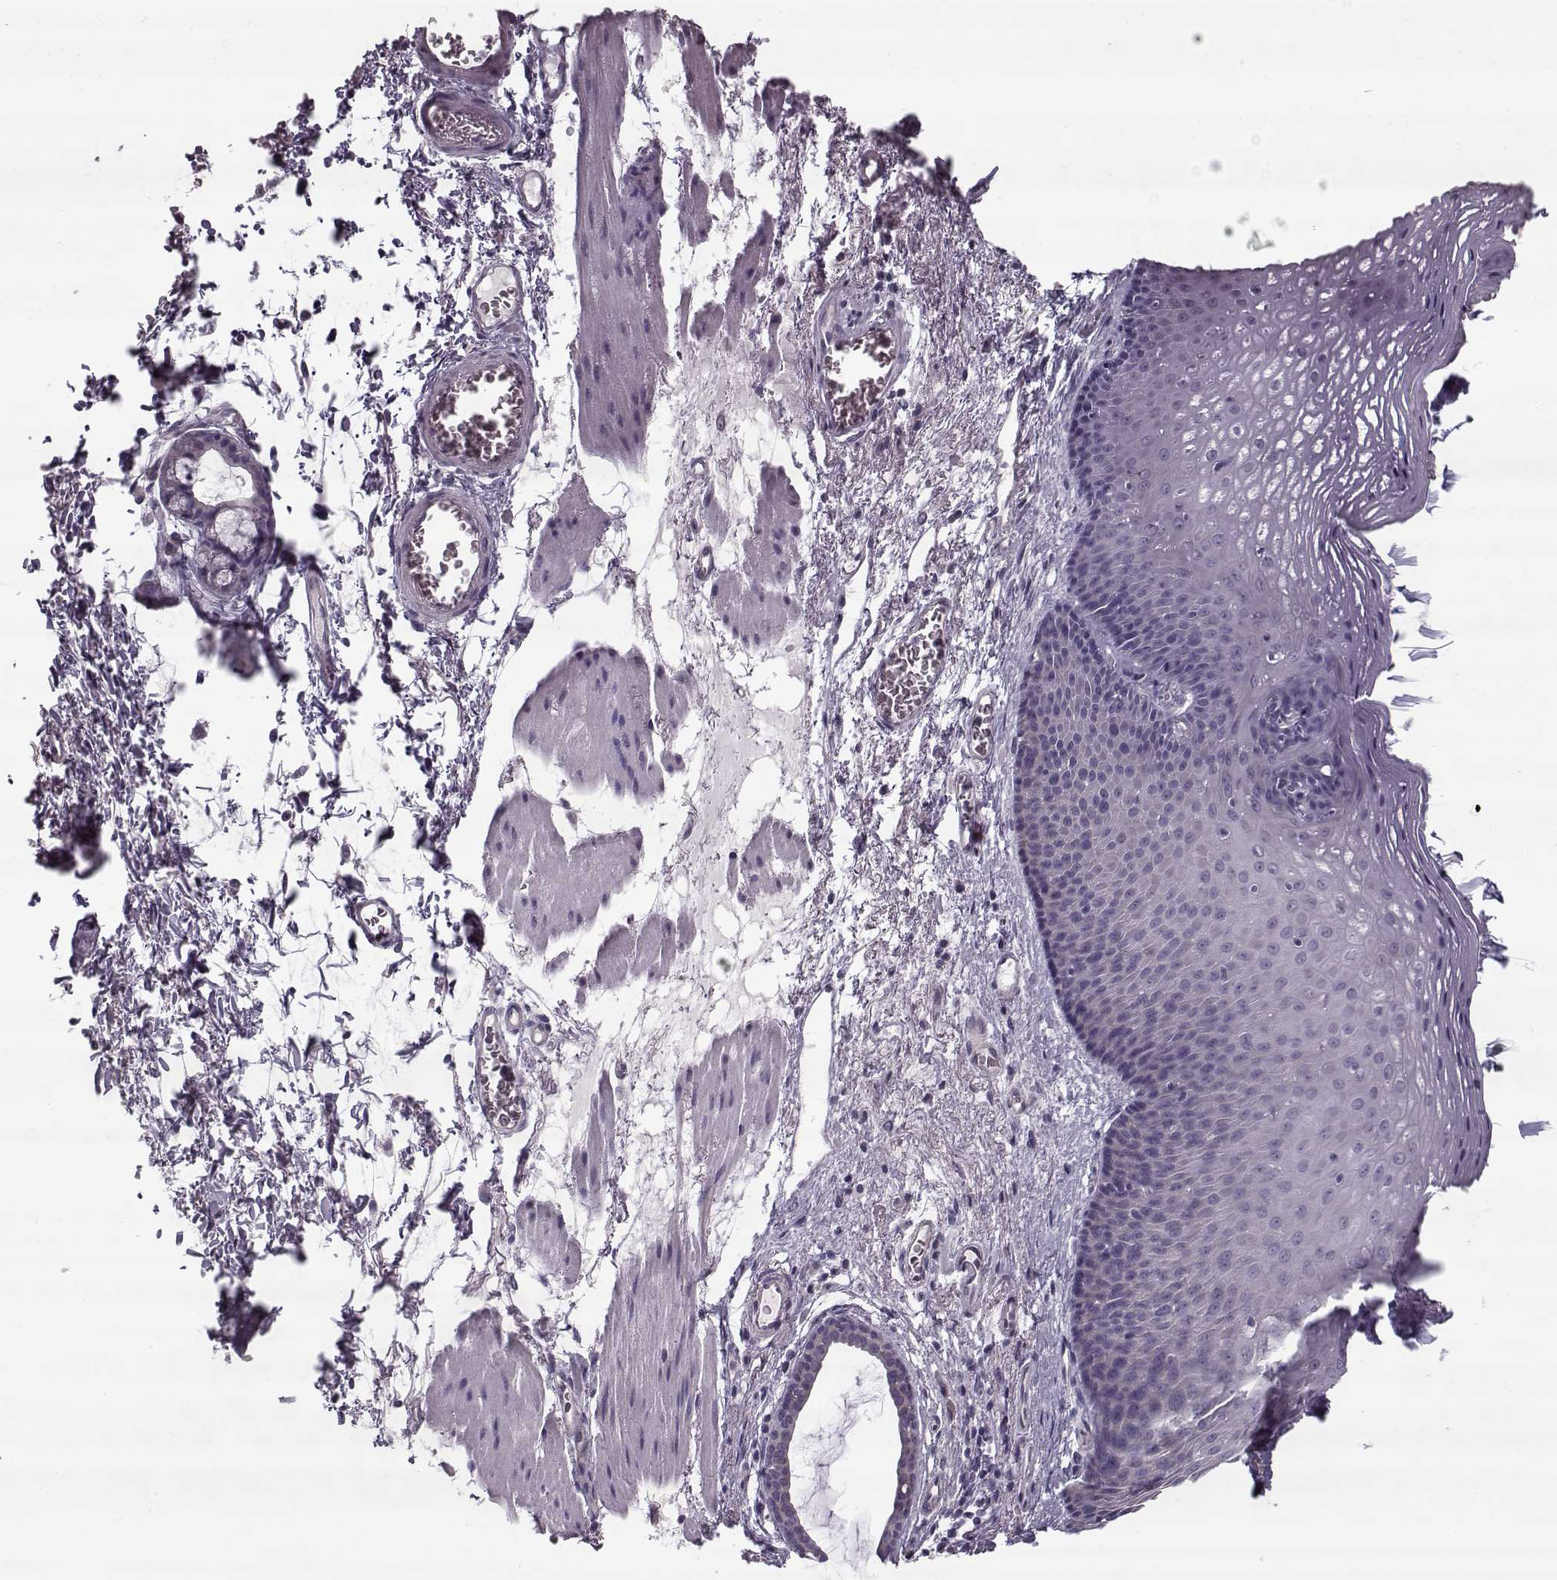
{"staining": {"intensity": "negative", "quantity": "none", "location": "none"}, "tissue": "esophagus", "cell_type": "Squamous epithelial cells", "image_type": "normal", "snomed": [{"axis": "morphology", "description": "Normal tissue, NOS"}, {"axis": "topography", "description": "Esophagus"}], "caption": "DAB (3,3'-diaminobenzidine) immunohistochemical staining of benign human esophagus displays no significant expression in squamous epithelial cells. (DAB (3,3'-diaminobenzidine) immunohistochemistry (IHC) visualized using brightfield microscopy, high magnification).", "gene": "PNMT", "patient": {"sex": "male", "age": 76}}